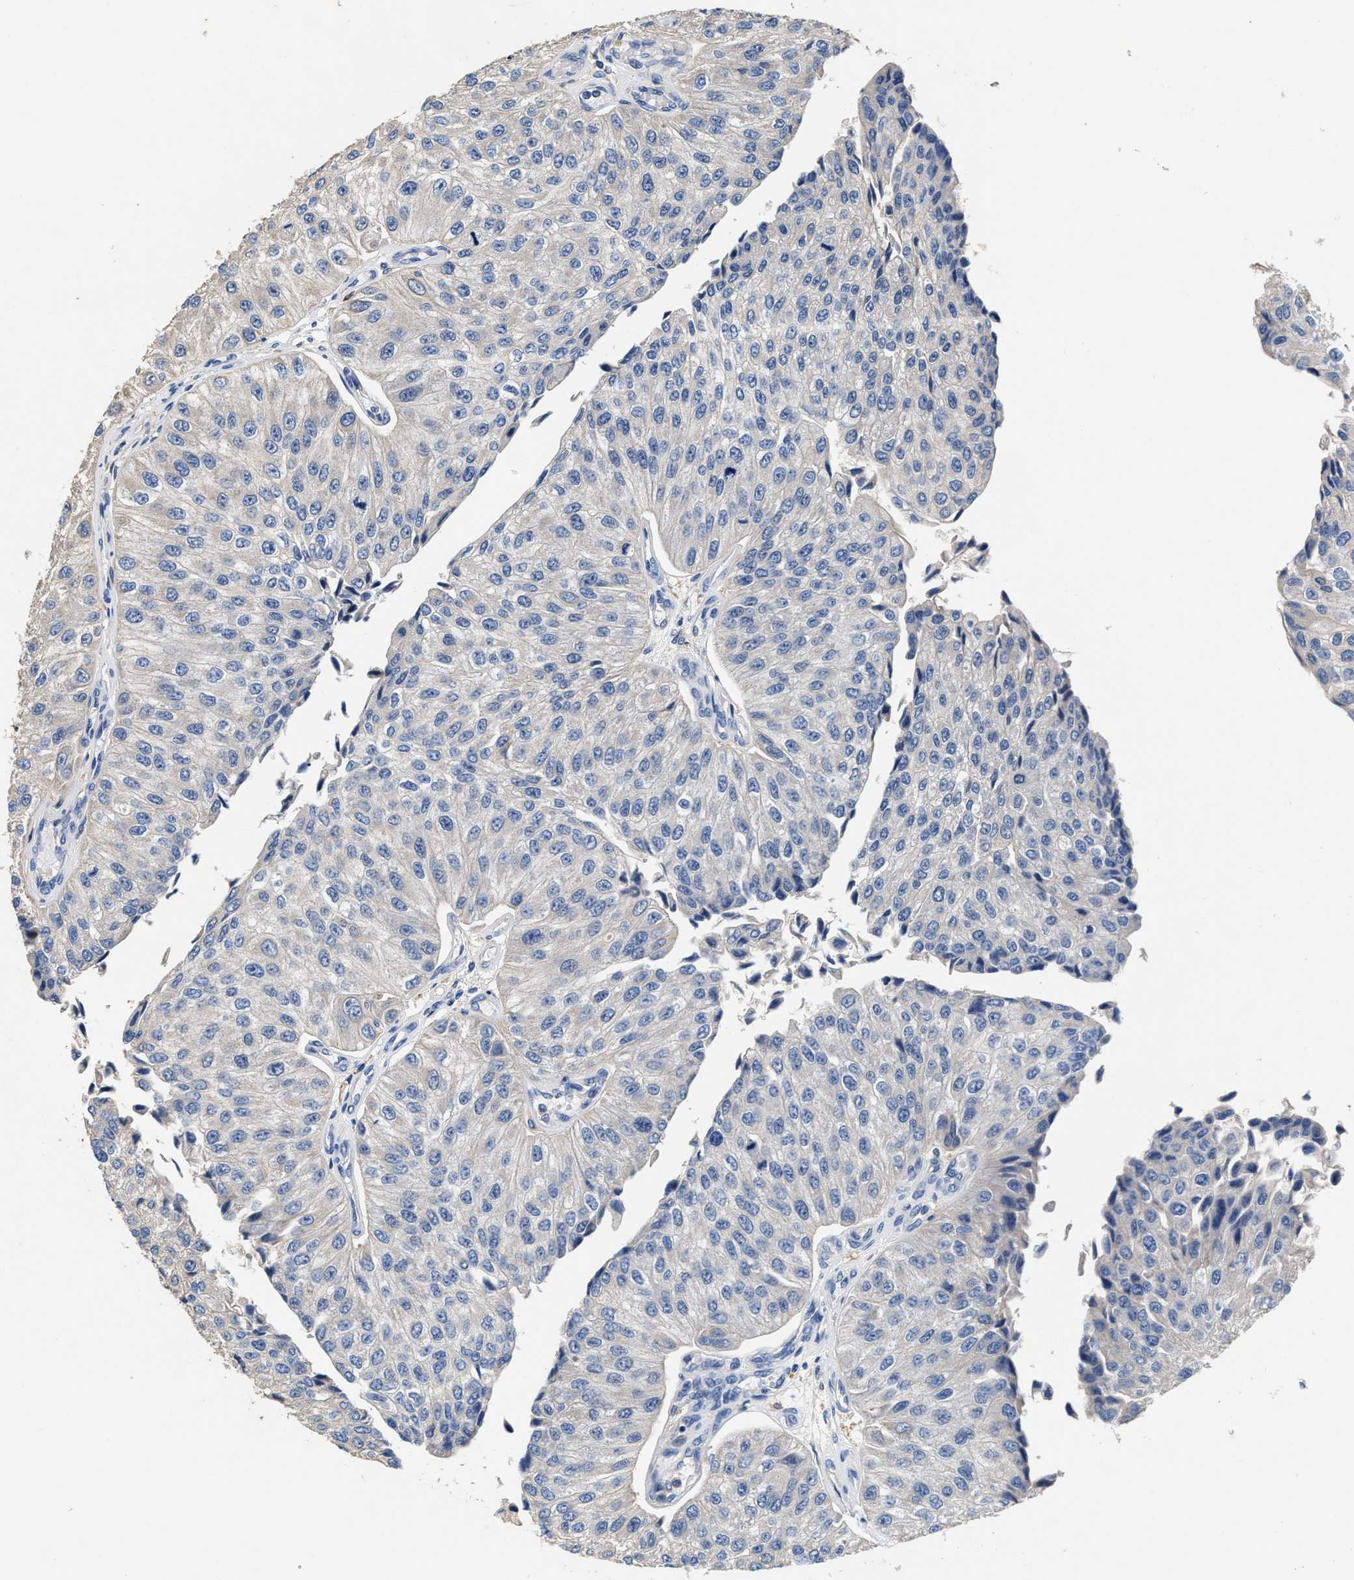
{"staining": {"intensity": "negative", "quantity": "none", "location": "none"}, "tissue": "urothelial cancer", "cell_type": "Tumor cells", "image_type": "cancer", "snomed": [{"axis": "morphology", "description": "Urothelial carcinoma, High grade"}, {"axis": "topography", "description": "Kidney"}, {"axis": "topography", "description": "Urinary bladder"}], "caption": "This is an IHC micrograph of urothelial carcinoma (high-grade). There is no positivity in tumor cells.", "gene": "PEG10", "patient": {"sex": "male", "age": 77}}